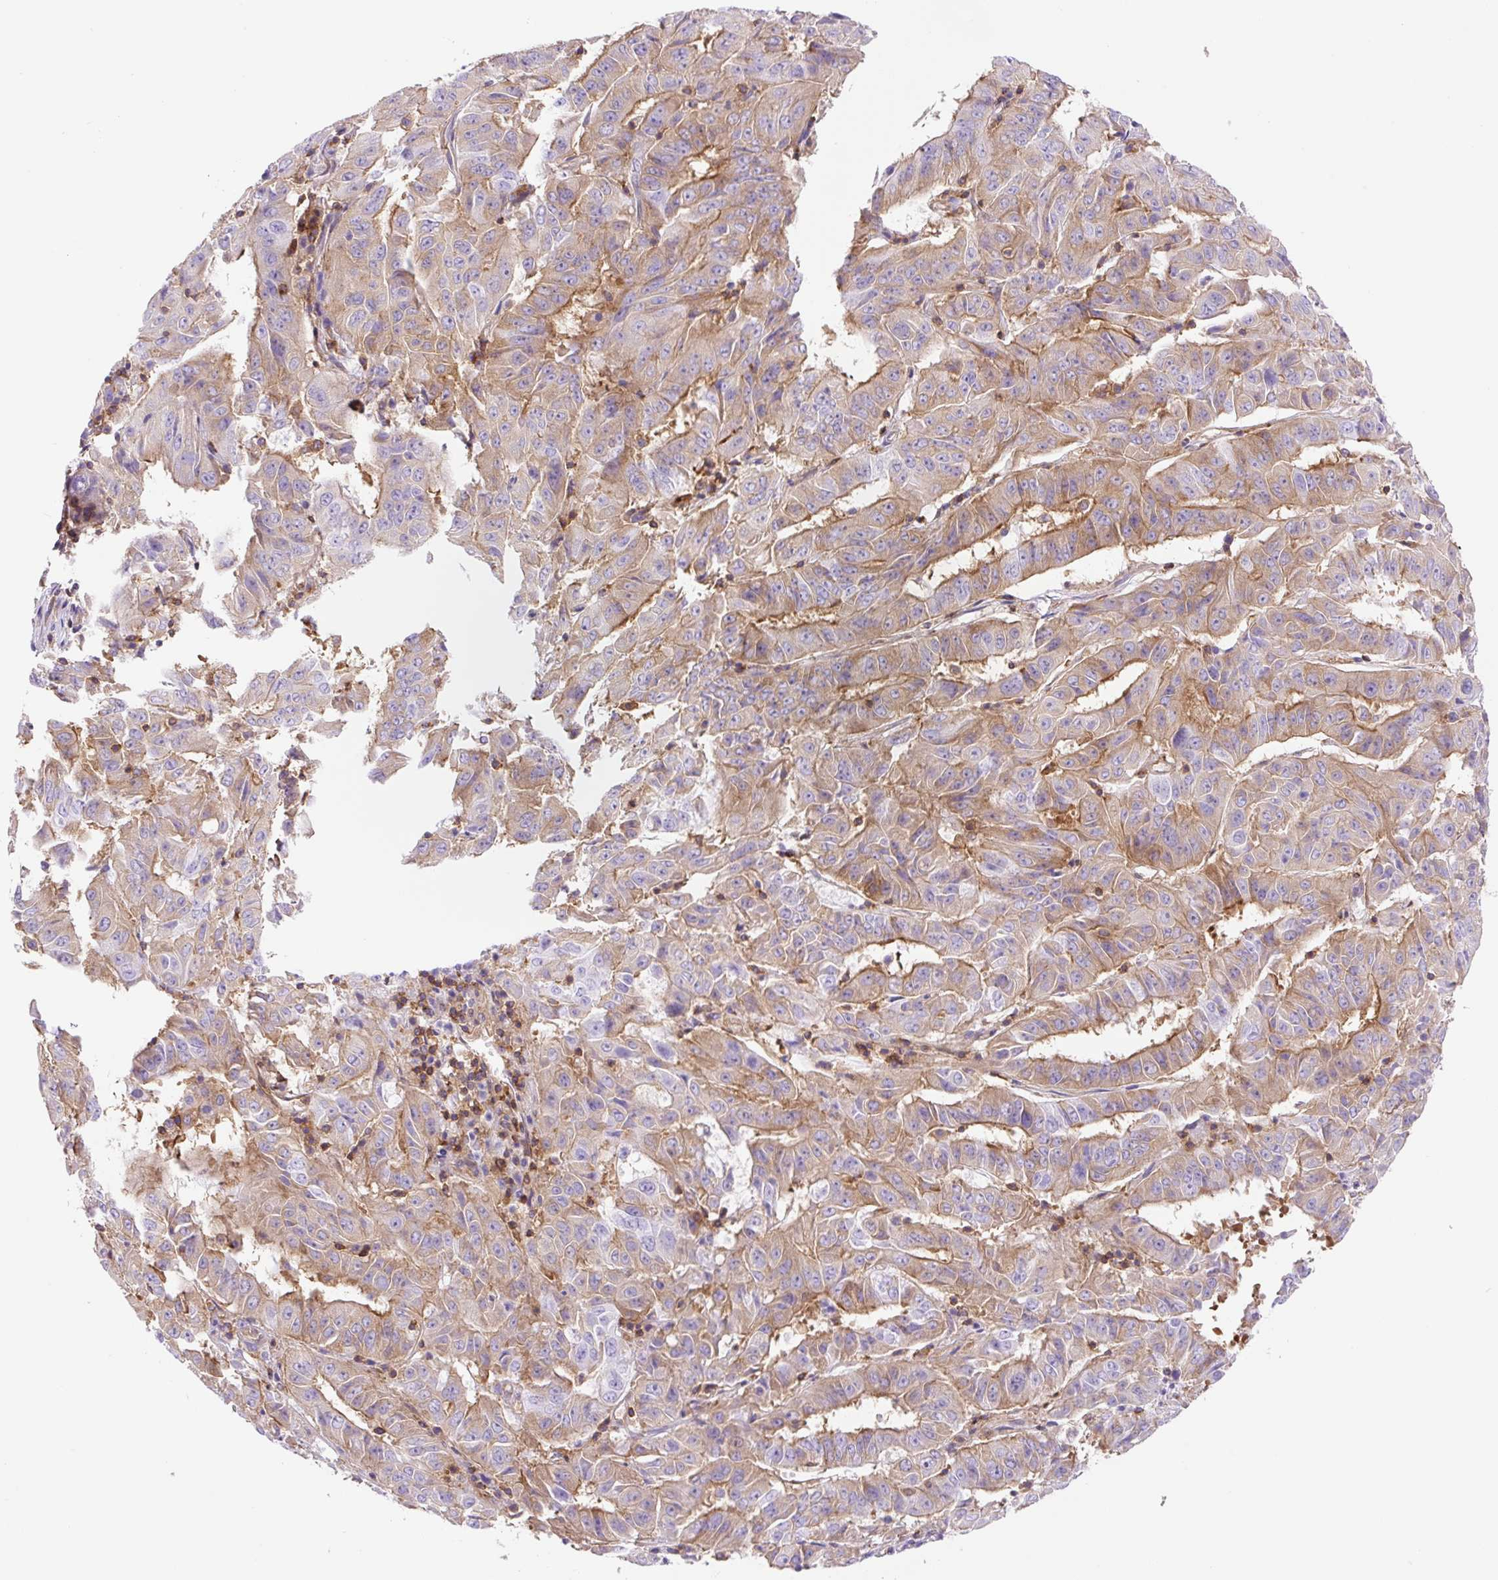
{"staining": {"intensity": "moderate", "quantity": "25%-75%", "location": "cytoplasmic/membranous"}, "tissue": "pancreatic cancer", "cell_type": "Tumor cells", "image_type": "cancer", "snomed": [{"axis": "morphology", "description": "Adenocarcinoma, NOS"}, {"axis": "topography", "description": "Pancreas"}], "caption": "A medium amount of moderate cytoplasmic/membranous staining is seen in approximately 25%-75% of tumor cells in pancreatic adenocarcinoma tissue.", "gene": "DNM2", "patient": {"sex": "male", "age": 63}}